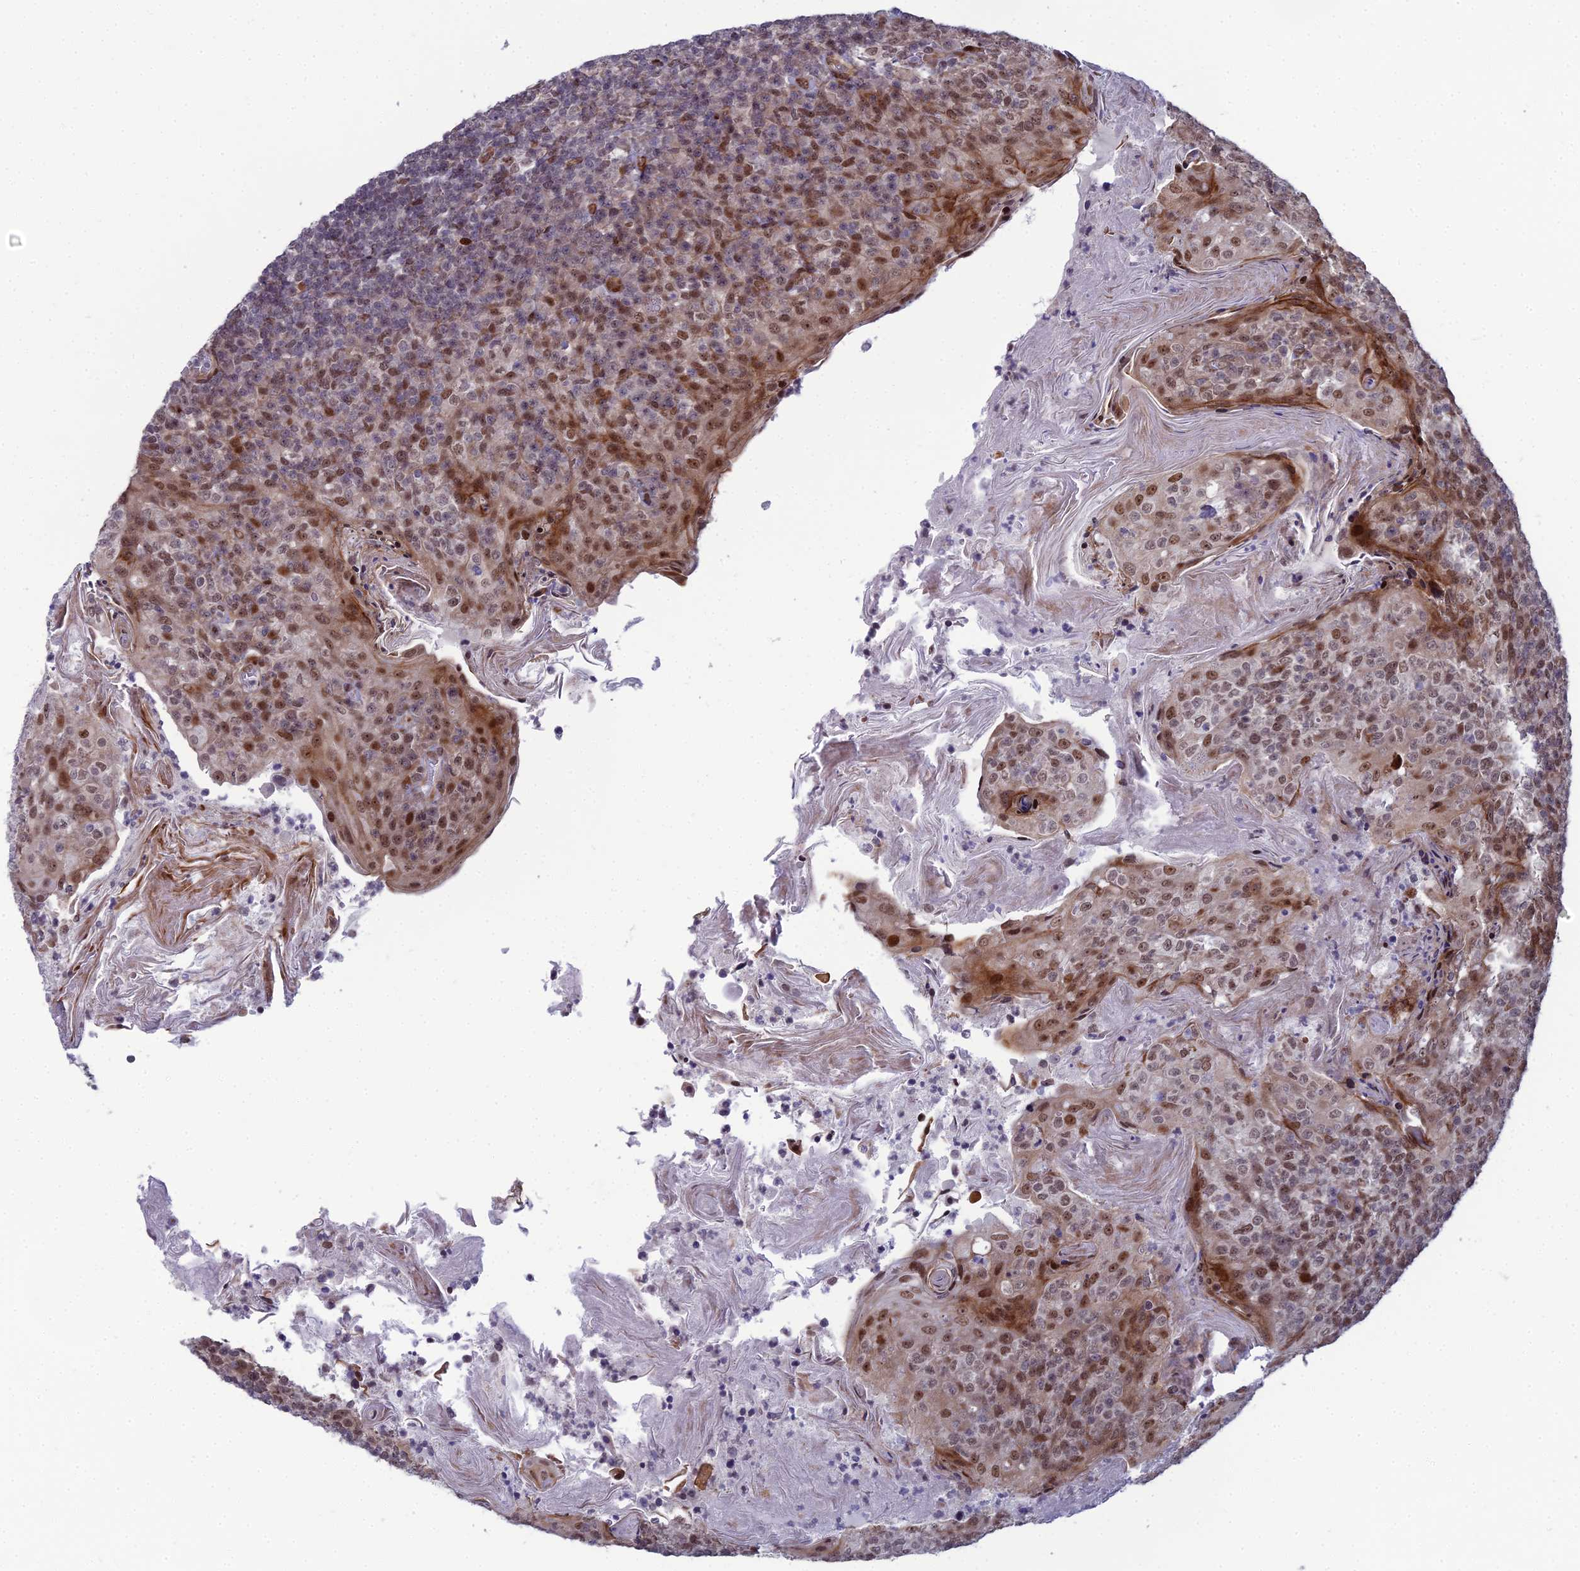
{"staining": {"intensity": "weak", "quantity": "25%-75%", "location": "nuclear"}, "tissue": "tonsil", "cell_type": "Germinal center cells", "image_type": "normal", "snomed": [{"axis": "morphology", "description": "Normal tissue, NOS"}, {"axis": "topography", "description": "Tonsil"}], "caption": "This photomicrograph reveals benign tonsil stained with immunohistochemistry to label a protein in brown. The nuclear of germinal center cells show weak positivity for the protein. Nuclei are counter-stained blue.", "gene": "ZNF668", "patient": {"sex": "female", "age": 10}}